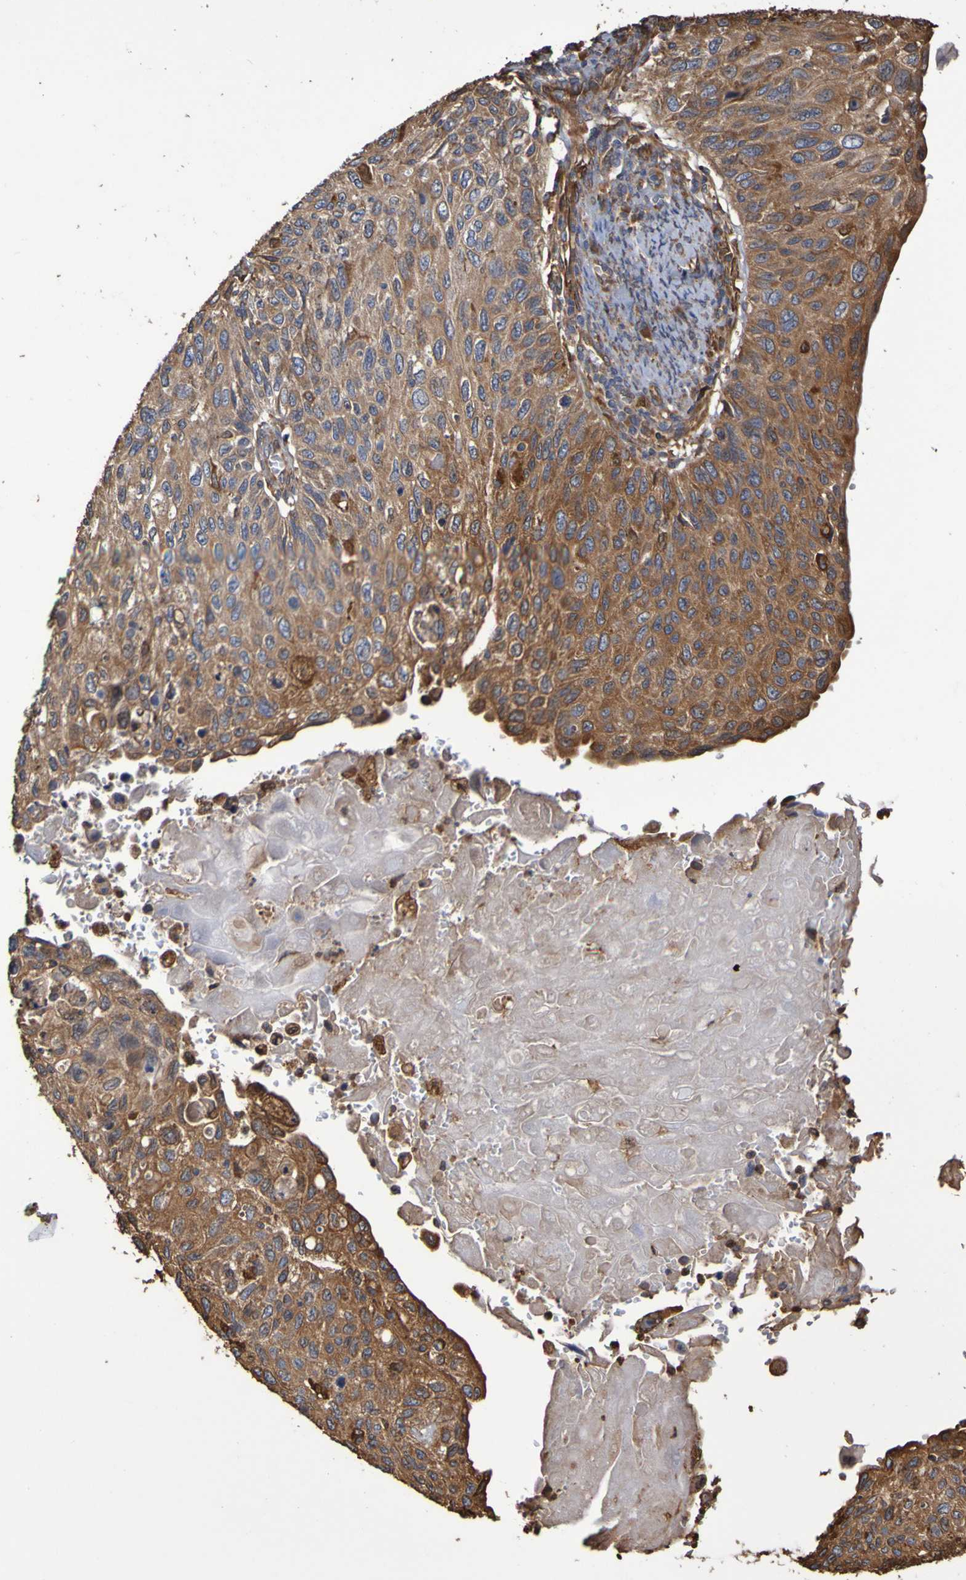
{"staining": {"intensity": "moderate", "quantity": ">75%", "location": "cytoplasmic/membranous"}, "tissue": "cervical cancer", "cell_type": "Tumor cells", "image_type": "cancer", "snomed": [{"axis": "morphology", "description": "Squamous cell carcinoma, NOS"}, {"axis": "topography", "description": "Cervix"}], "caption": "DAB immunohistochemical staining of cervical cancer displays moderate cytoplasmic/membranous protein staining in approximately >75% of tumor cells. (DAB = brown stain, brightfield microscopy at high magnification).", "gene": "RAB11A", "patient": {"sex": "female", "age": 70}}